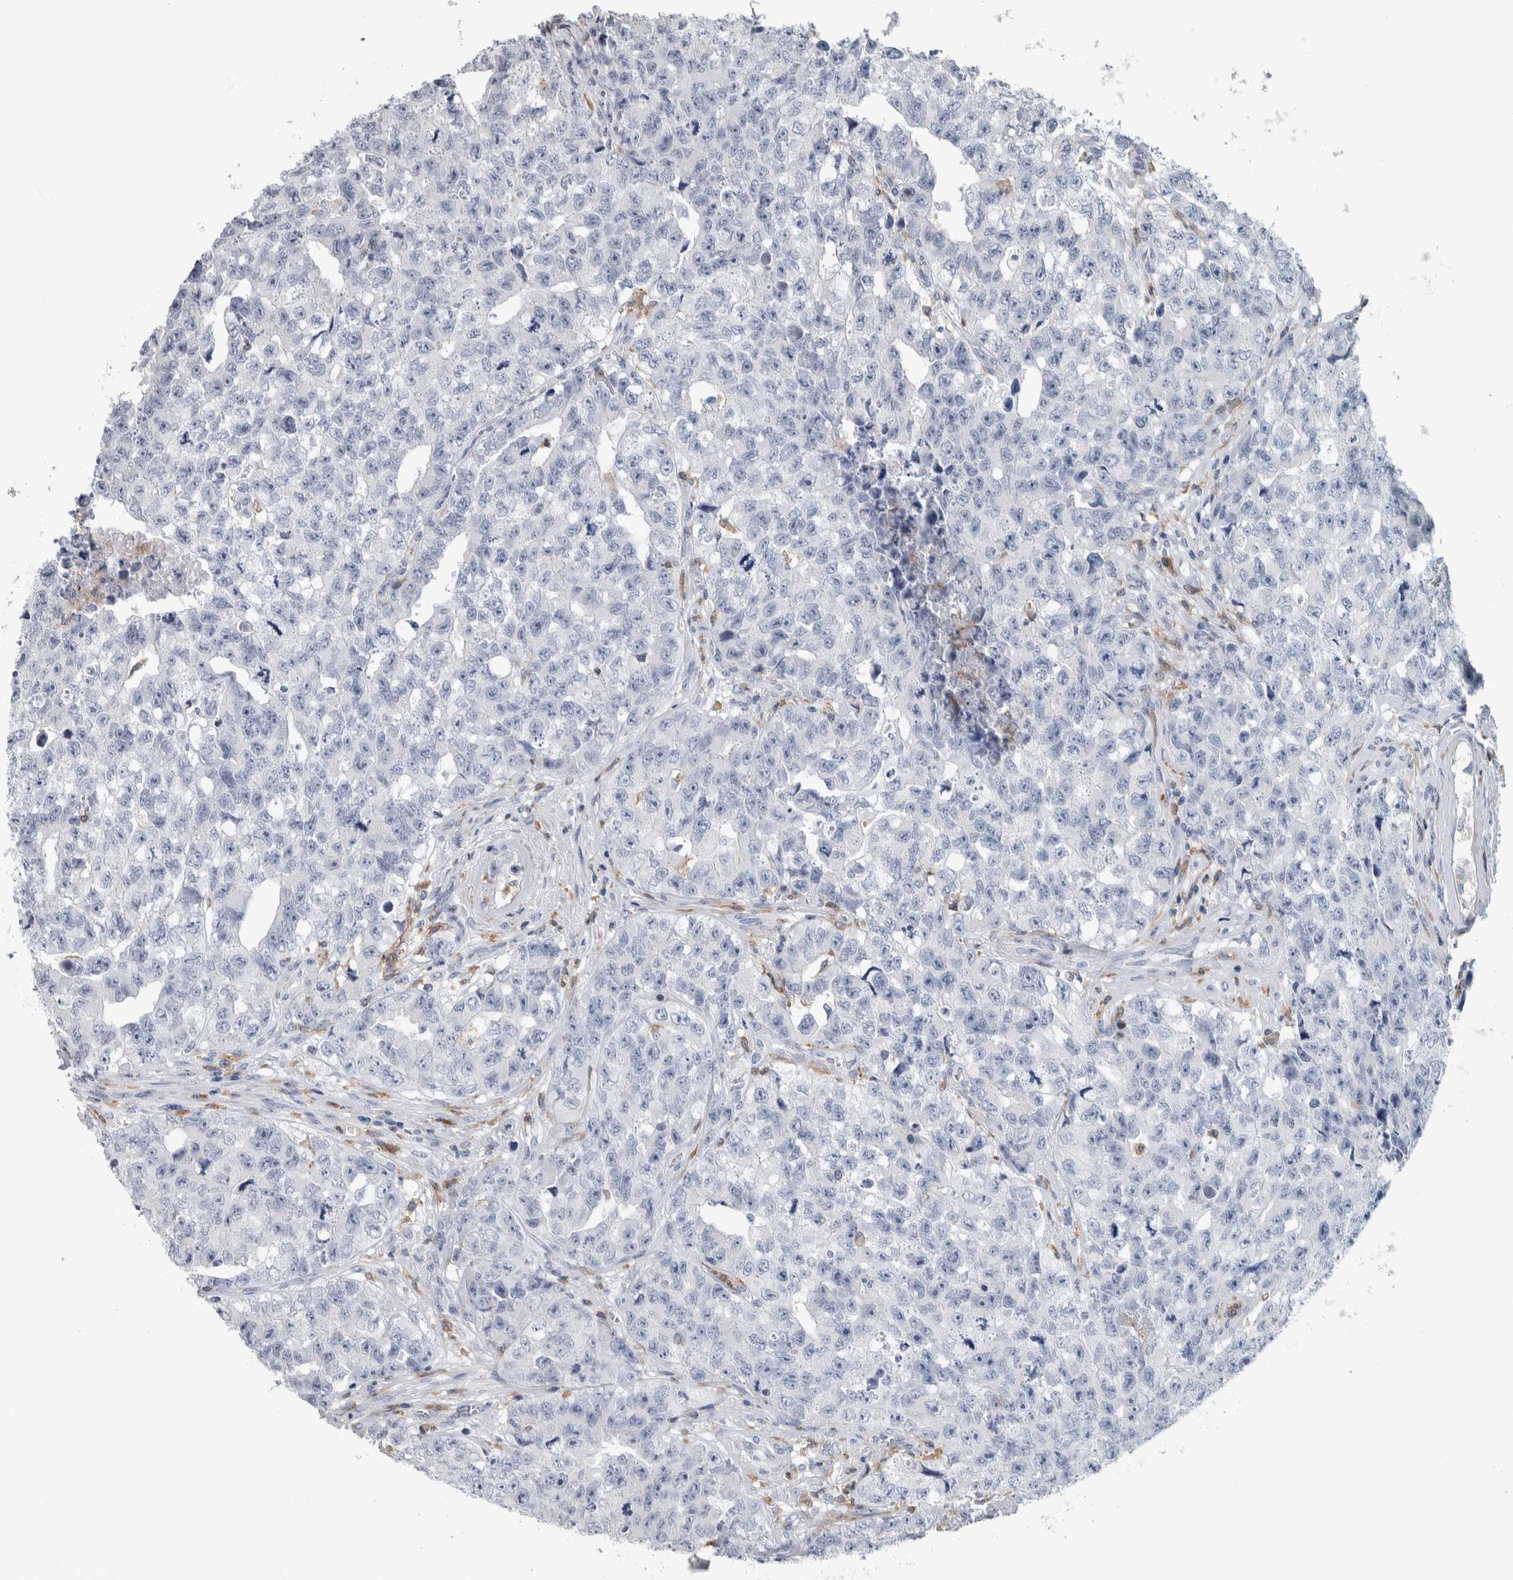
{"staining": {"intensity": "negative", "quantity": "none", "location": "none"}, "tissue": "testis cancer", "cell_type": "Tumor cells", "image_type": "cancer", "snomed": [{"axis": "morphology", "description": "Carcinoma, Embryonal, NOS"}, {"axis": "topography", "description": "Testis"}], "caption": "The immunohistochemistry (IHC) histopathology image has no significant expression in tumor cells of testis cancer (embryonal carcinoma) tissue. (DAB (3,3'-diaminobenzidine) immunohistochemistry (IHC), high magnification).", "gene": "SKAP2", "patient": {"sex": "male", "age": 28}}